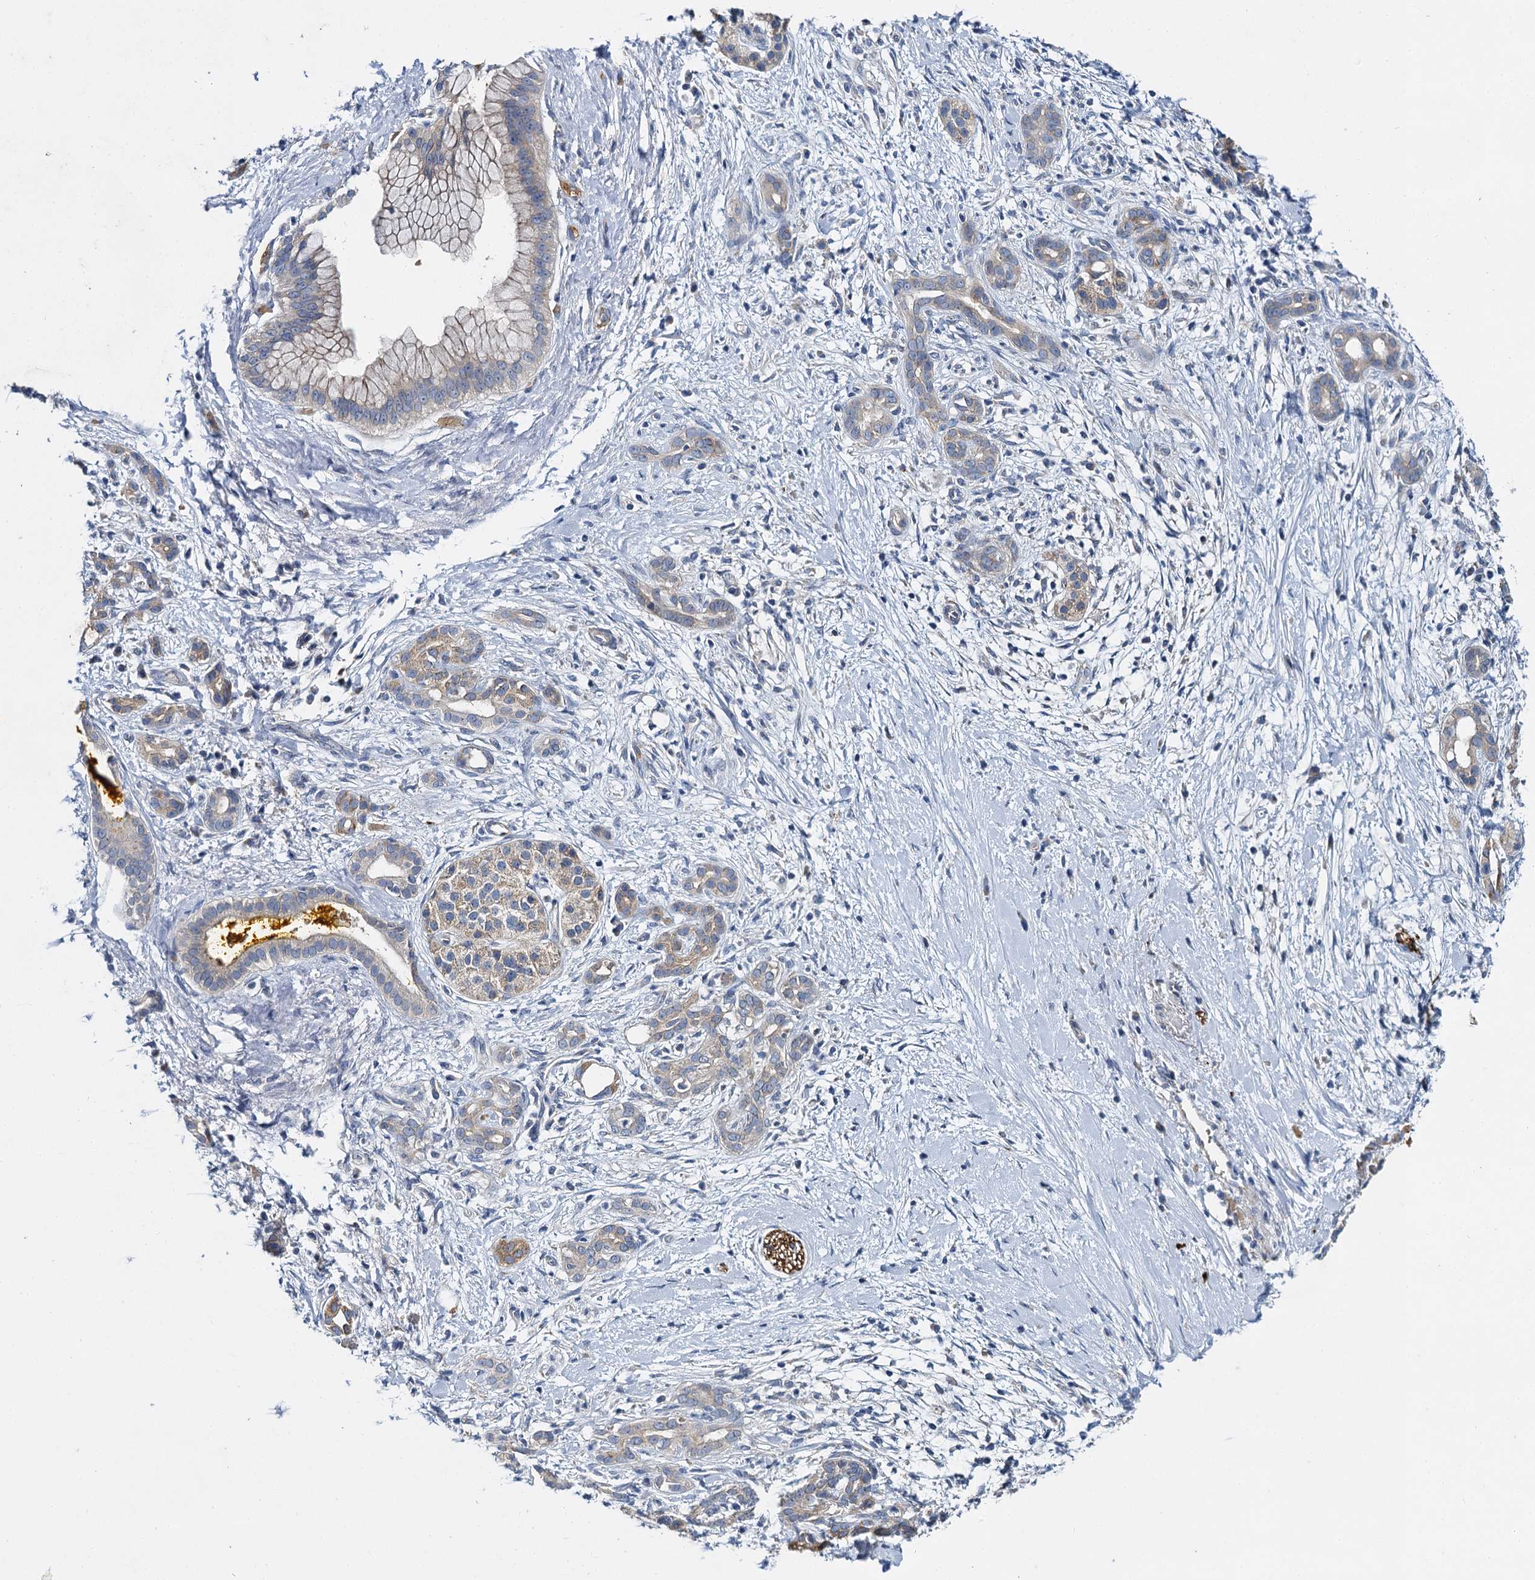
{"staining": {"intensity": "weak", "quantity": "25%-75%", "location": "cytoplasmic/membranous"}, "tissue": "pancreatic cancer", "cell_type": "Tumor cells", "image_type": "cancer", "snomed": [{"axis": "morphology", "description": "Adenocarcinoma, NOS"}, {"axis": "topography", "description": "Pancreas"}], "caption": "Protein expression analysis of adenocarcinoma (pancreatic) exhibits weak cytoplasmic/membranous expression in about 25%-75% of tumor cells. Nuclei are stained in blue.", "gene": "BCS1L", "patient": {"sex": "male", "age": 58}}